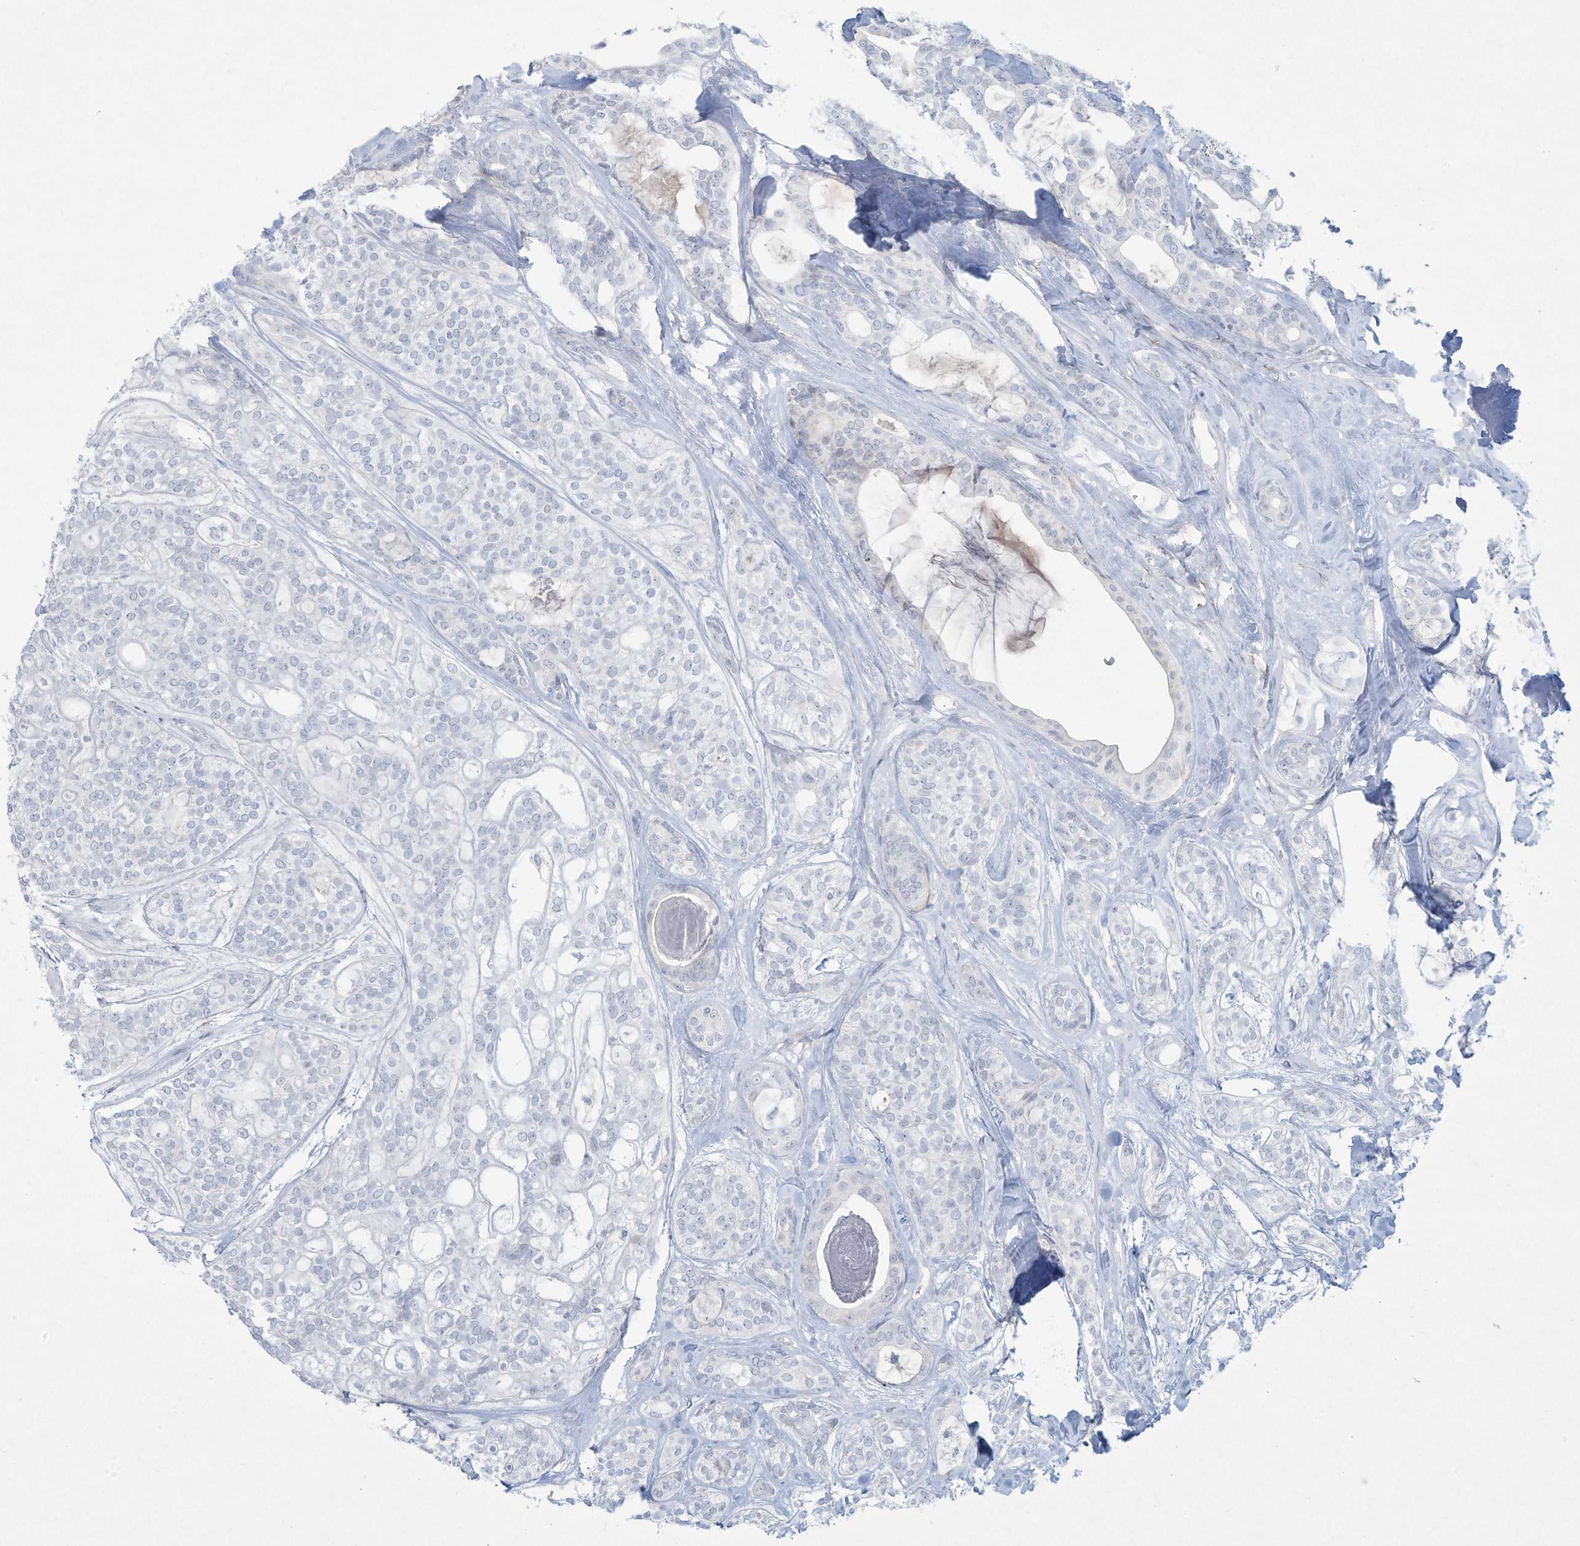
{"staining": {"intensity": "negative", "quantity": "none", "location": "none"}, "tissue": "head and neck cancer", "cell_type": "Tumor cells", "image_type": "cancer", "snomed": [{"axis": "morphology", "description": "Adenocarcinoma, NOS"}, {"axis": "topography", "description": "Head-Neck"}], "caption": "IHC of head and neck adenocarcinoma demonstrates no positivity in tumor cells. The staining was performed using DAB to visualize the protein expression in brown, while the nuclei were stained in blue with hematoxylin (Magnification: 20x).", "gene": "PAX6", "patient": {"sex": "male", "age": 66}}